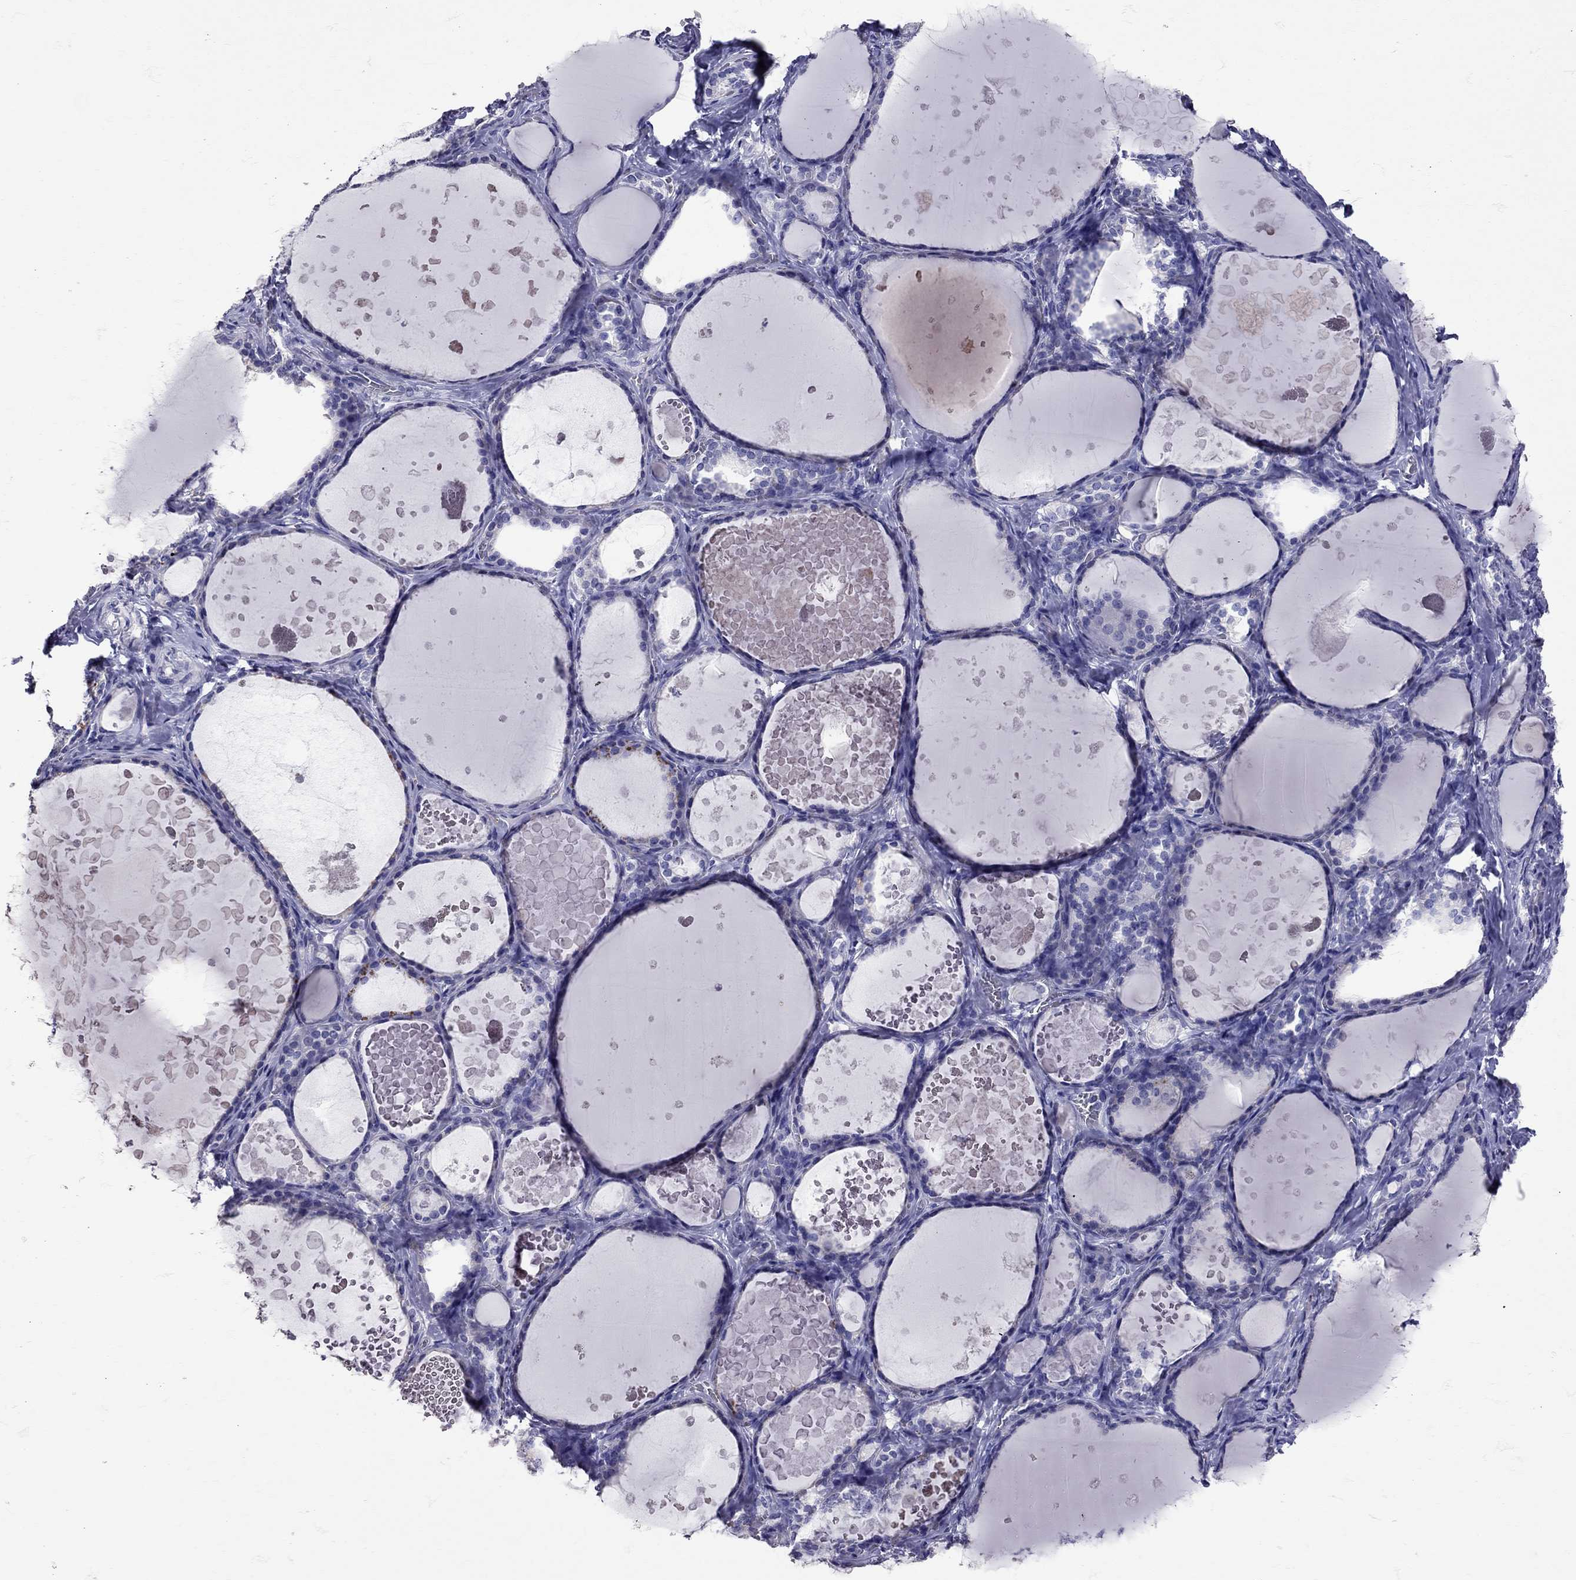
{"staining": {"intensity": "negative", "quantity": "none", "location": "none"}, "tissue": "thyroid gland", "cell_type": "Glandular cells", "image_type": "normal", "snomed": [{"axis": "morphology", "description": "Normal tissue, NOS"}, {"axis": "topography", "description": "Thyroid gland"}], "caption": "This is a micrograph of immunohistochemistry (IHC) staining of normal thyroid gland, which shows no expression in glandular cells.", "gene": "TBR1", "patient": {"sex": "female", "age": 56}}